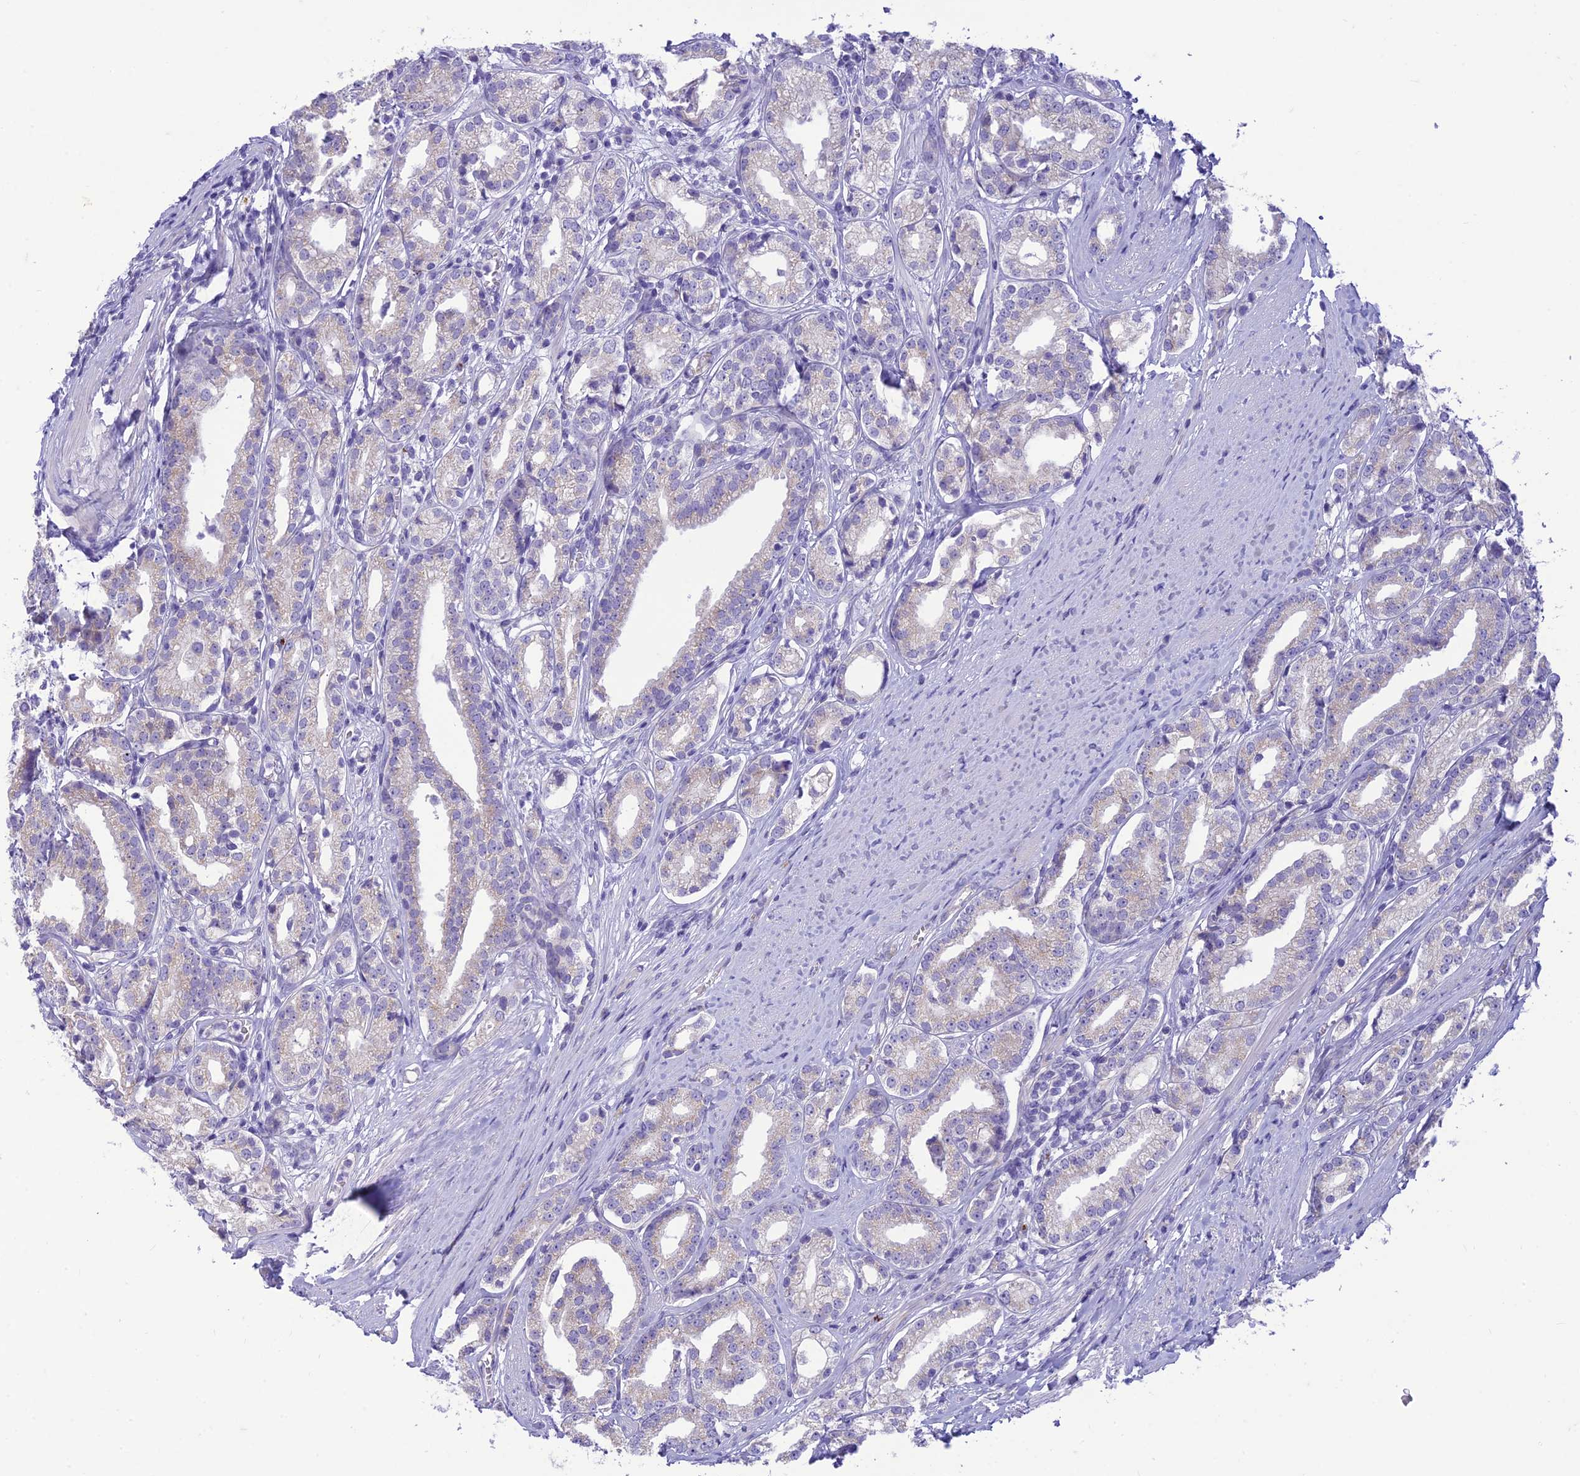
{"staining": {"intensity": "negative", "quantity": "none", "location": "none"}, "tissue": "prostate cancer", "cell_type": "Tumor cells", "image_type": "cancer", "snomed": [{"axis": "morphology", "description": "Adenocarcinoma, High grade"}, {"axis": "topography", "description": "Prostate"}], "caption": "This micrograph is of prostate cancer (adenocarcinoma (high-grade)) stained with immunohistochemistry (IHC) to label a protein in brown with the nuclei are counter-stained blue. There is no positivity in tumor cells. The staining was performed using DAB (3,3'-diaminobenzidine) to visualize the protein expression in brown, while the nuclei were stained in blue with hematoxylin (Magnification: 20x).", "gene": "DHDH", "patient": {"sex": "male", "age": 69}}